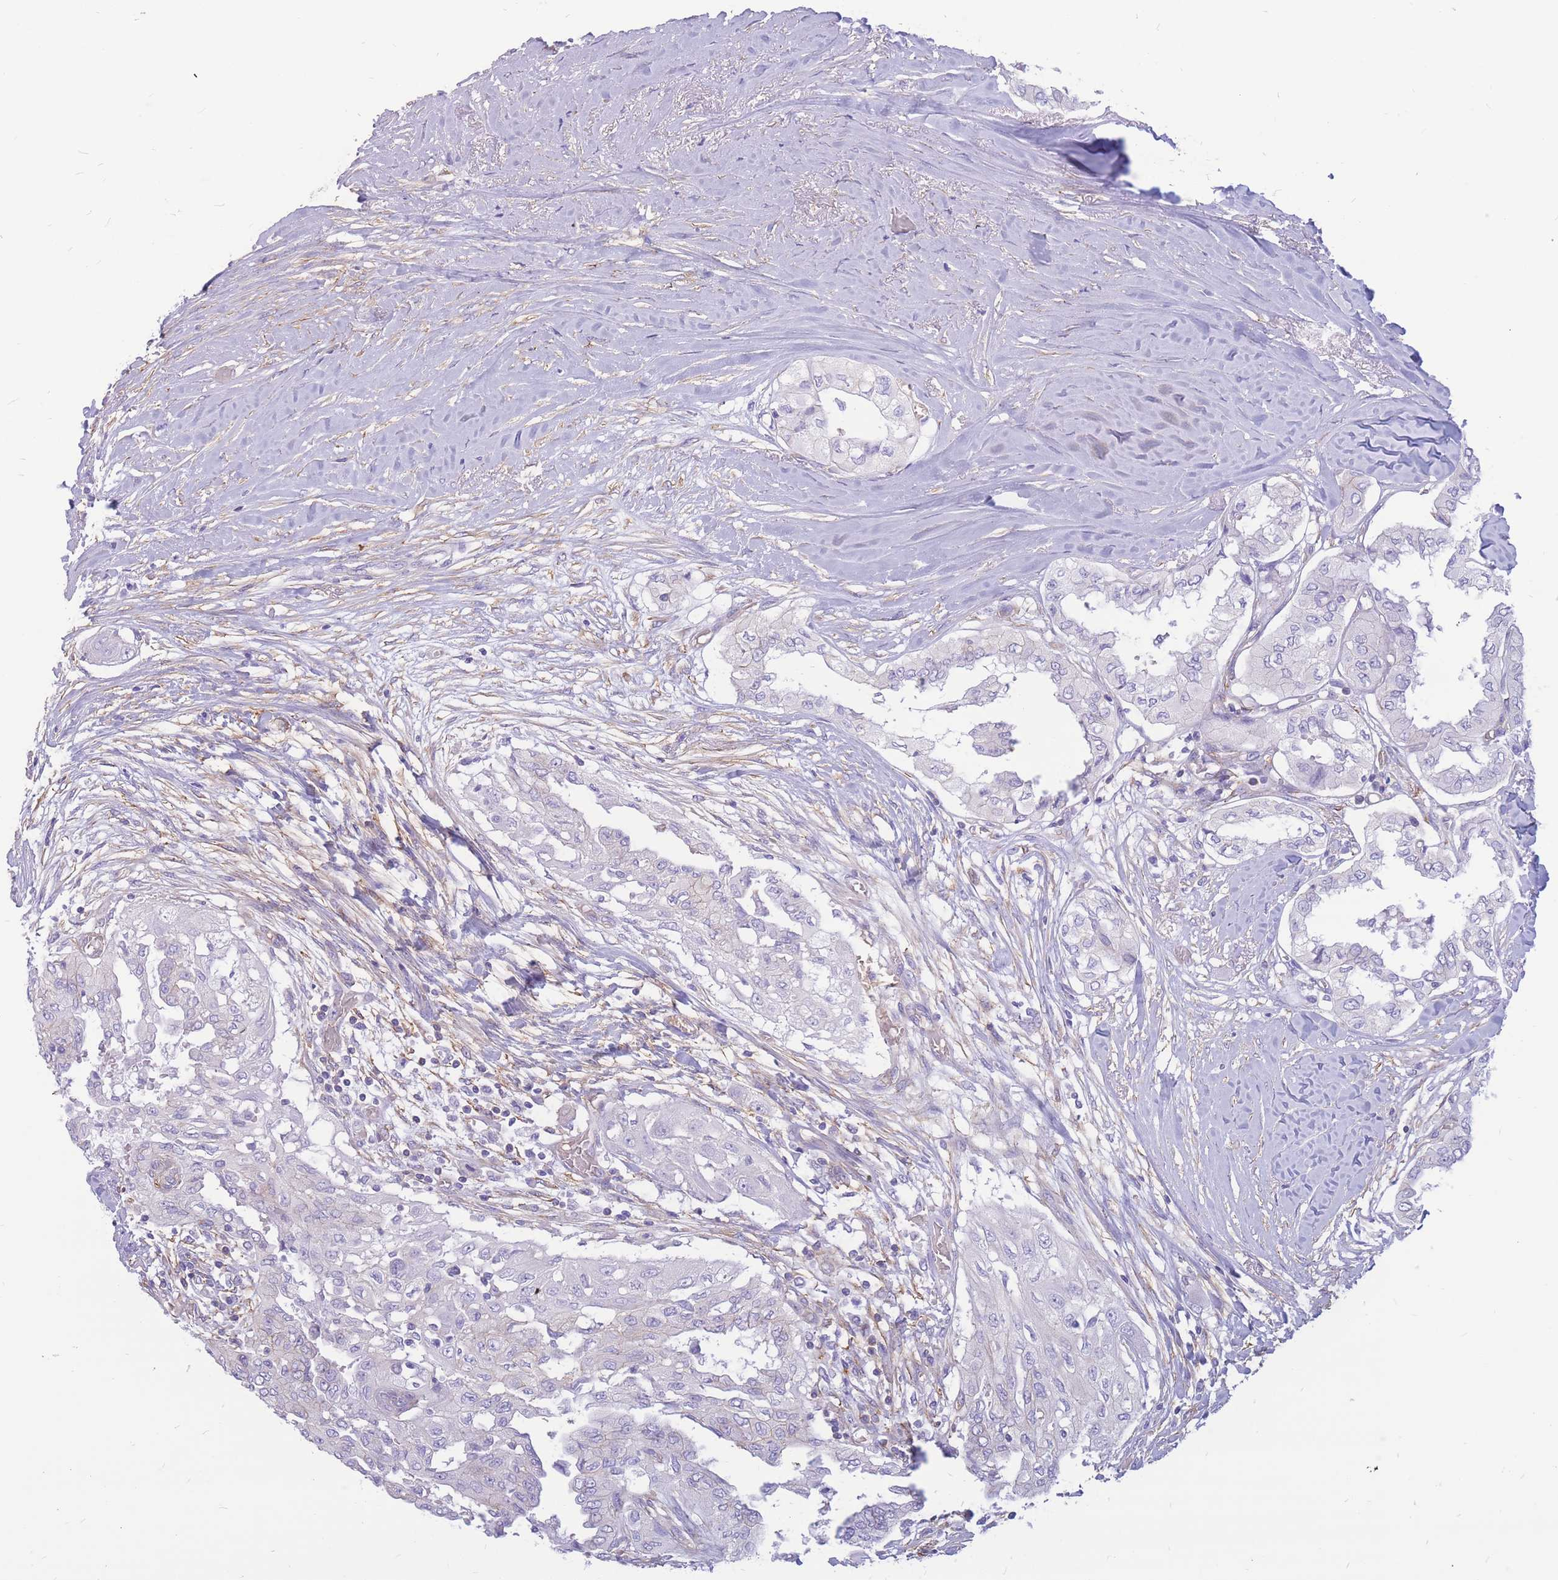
{"staining": {"intensity": "negative", "quantity": "none", "location": "none"}, "tissue": "thyroid cancer", "cell_type": "Tumor cells", "image_type": "cancer", "snomed": [{"axis": "morphology", "description": "Papillary adenocarcinoma, NOS"}, {"axis": "topography", "description": "Thyroid gland"}], "caption": "A high-resolution micrograph shows immunohistochemistry (IHC) staining of thyroid cancer, which exhibits no significant expression in tumor cells.", "gene": "ADD2", "patient": {"sex": "female", "age": 59}}